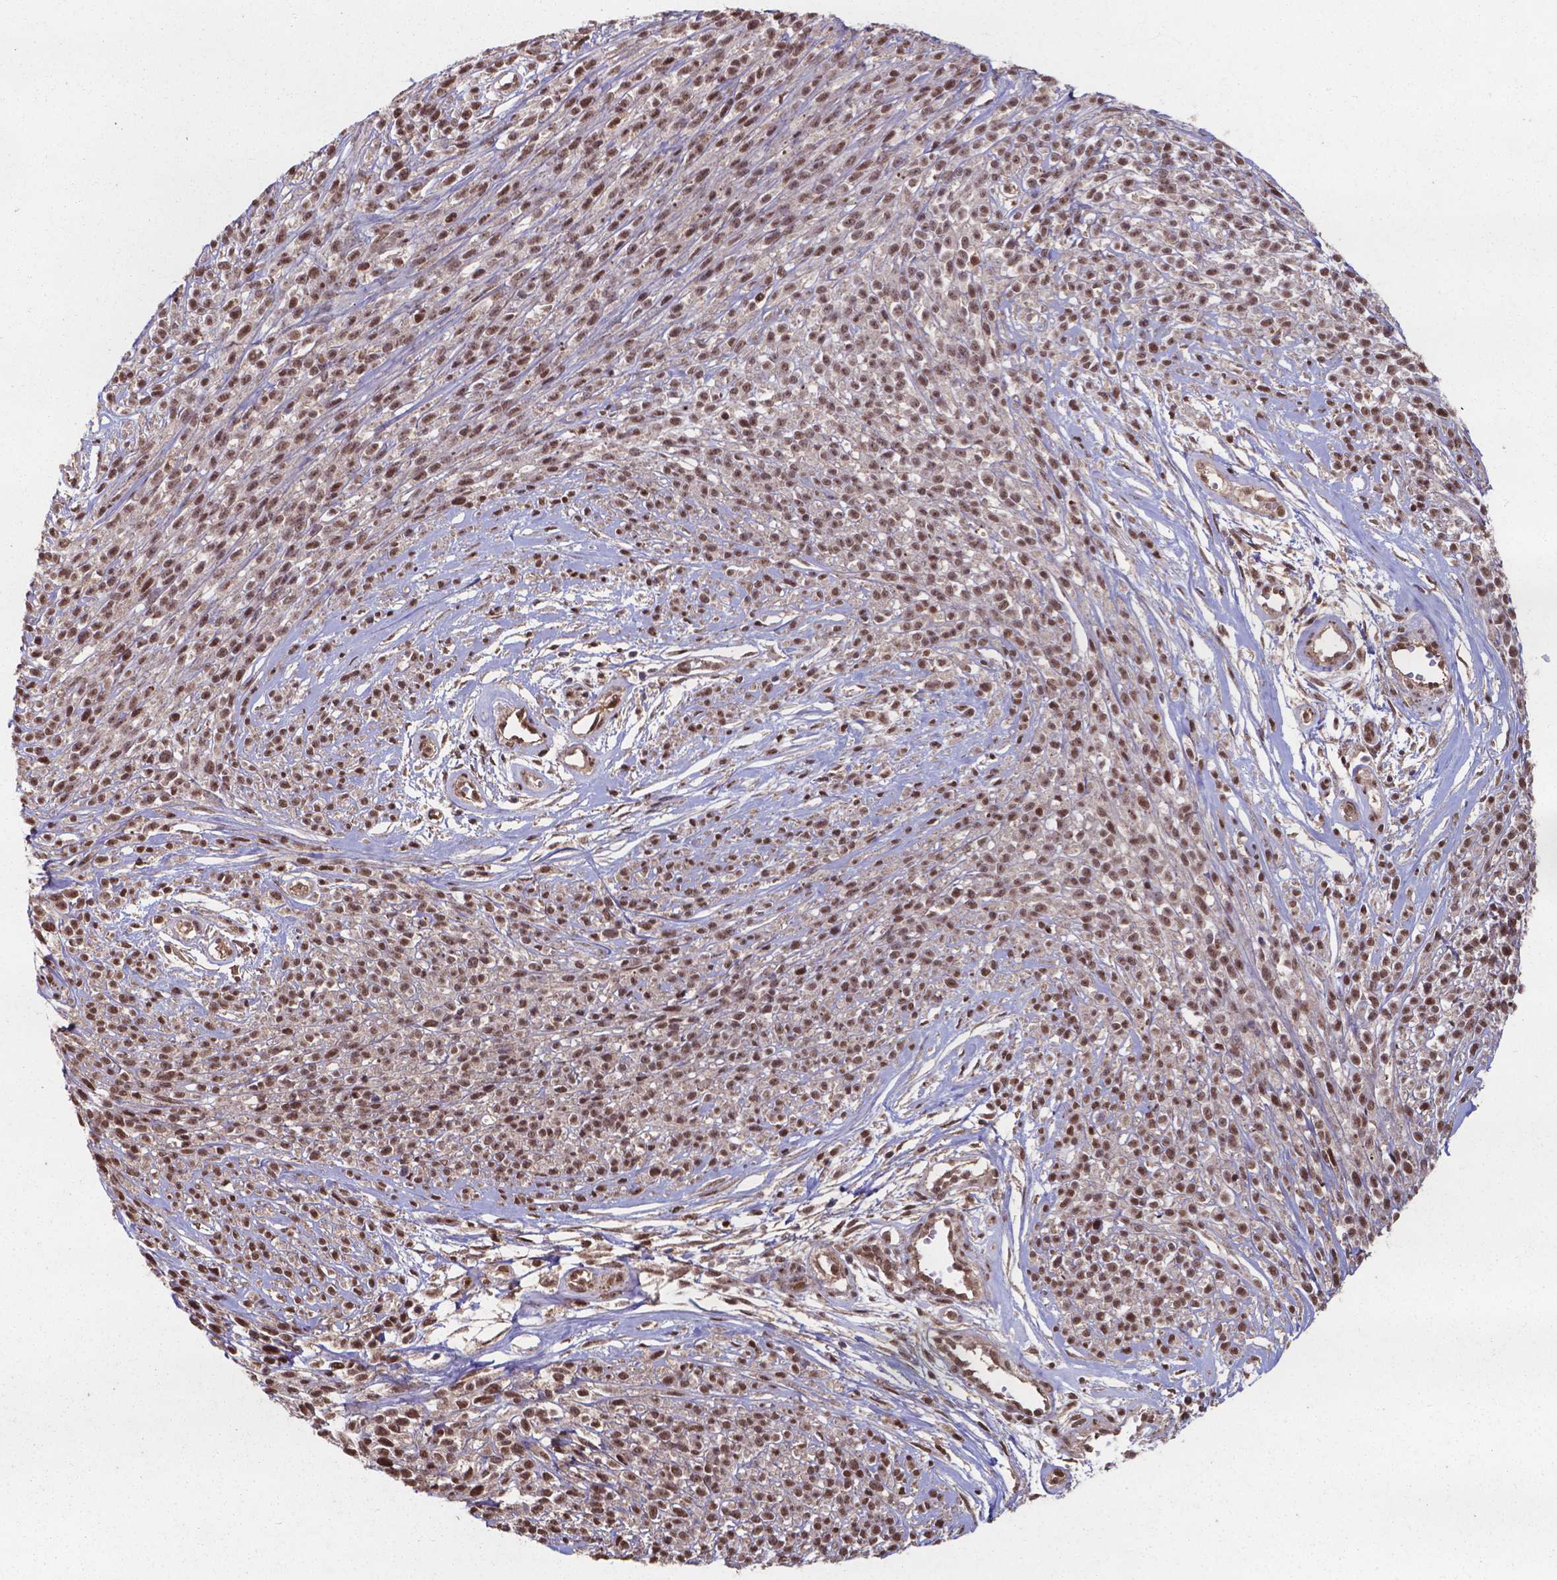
{"staining": {"intensity": "moderate", "quantity": ">75%", "location": "nuclear"}, "tissue": "melanoma", "cell_type": "Tumor cells", "image_type": "cancer", "snomed": [{"axis": "morphology", "description": "Malignant melanoma, NOS"}, {"axis": "topography", "description": "Skin"}, {"axis": "topography", "description": "Skin of trunk"}], "caption": "A high-resolution micrograph shows IHC staining of melanoma, which displays moderate nuclear expression in about >75% of tumor cells.", "gene": "CHP2", "patient": {"sex": "male", "age": 74}}